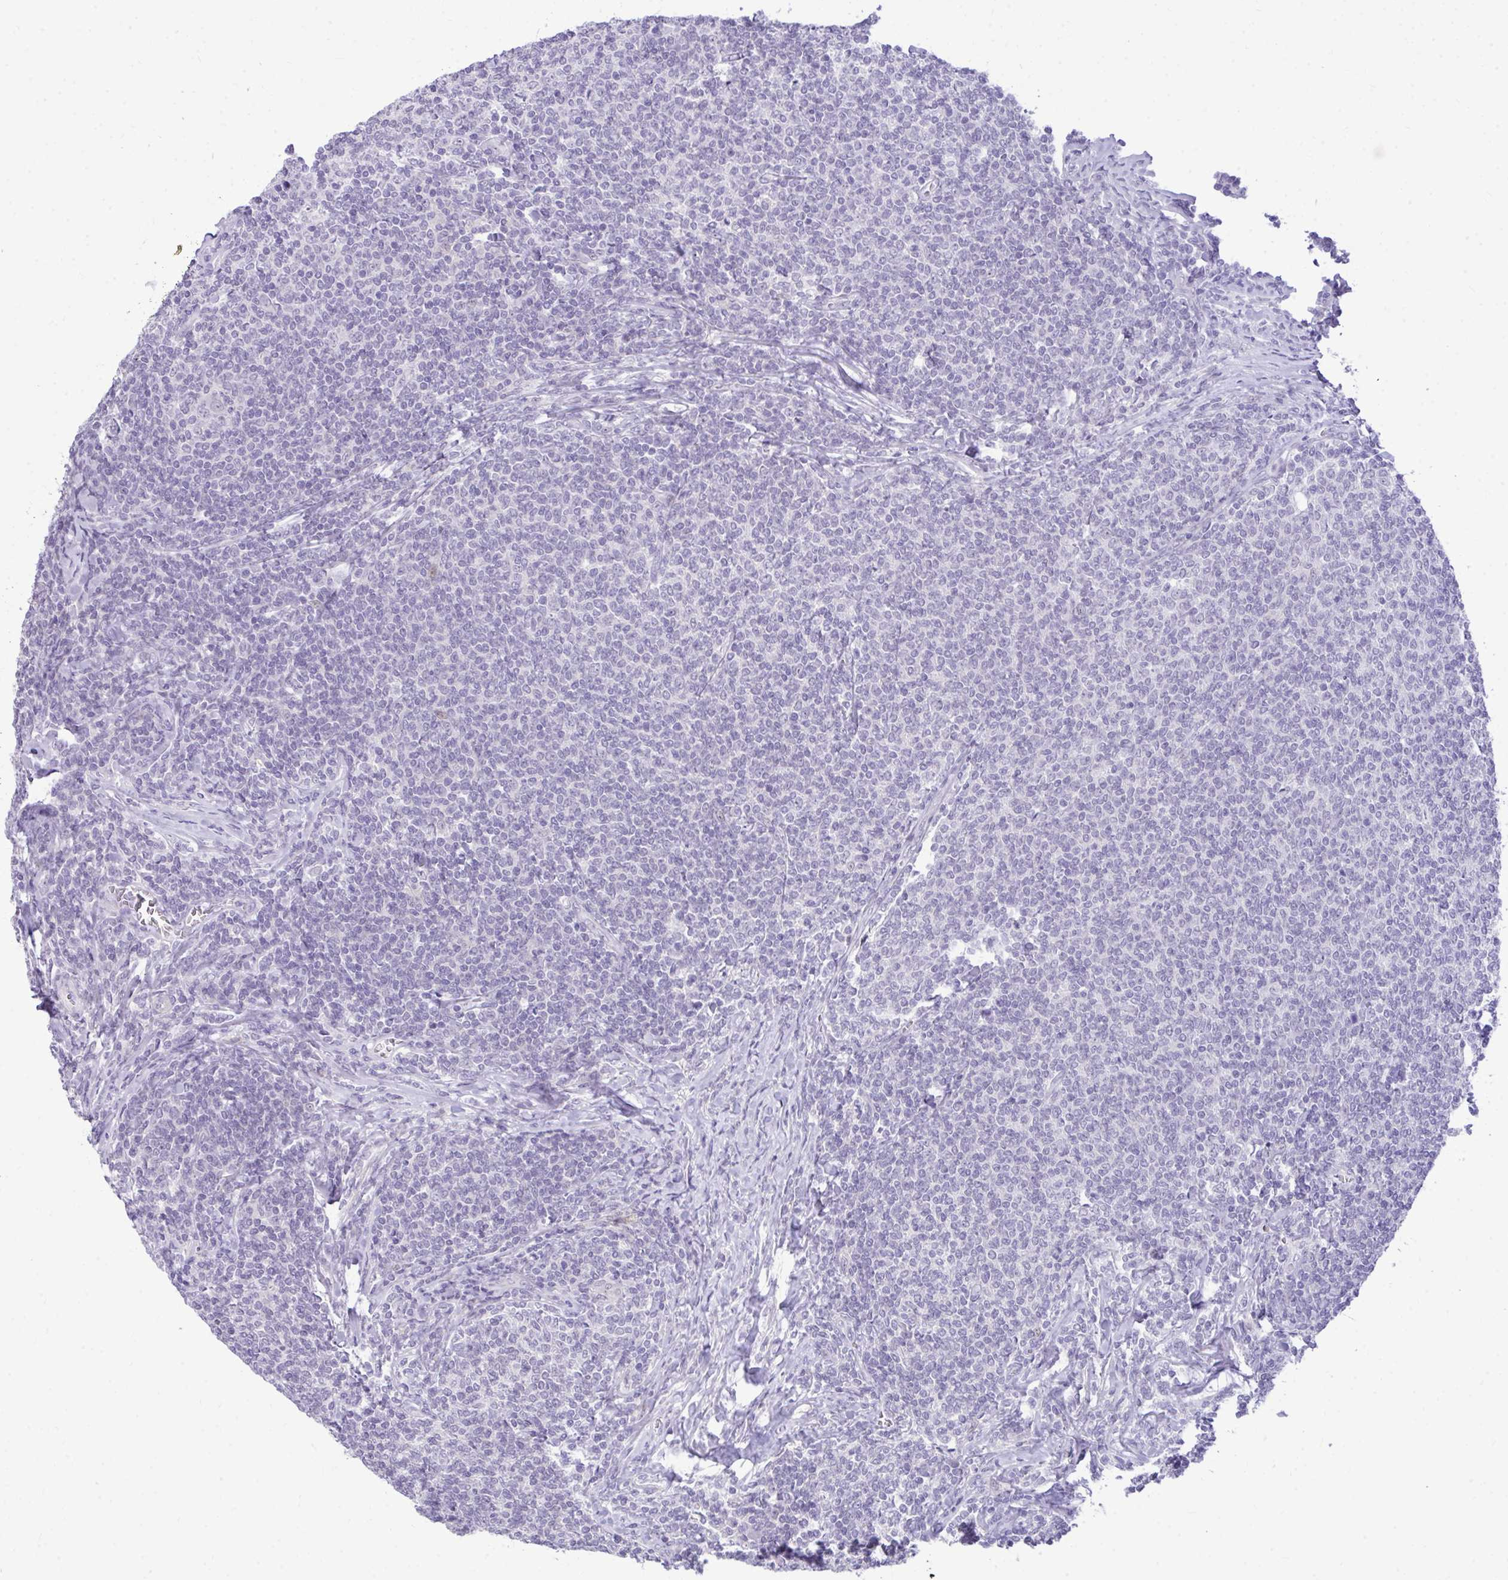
{"staining": {"intensity": "negative", "quantity": "none", "location": "none"}, "tissue": "lymphoma", "cell_type": "Tumor cells", "image_type": "cancer", "snomed": [{"axis": "morphology", "description": "Malignant lymphoma, non-Hodgkin's type, Low grade"}, {"axis": "topography", "description": "Lymph node"}], "caption": "Immunohistochemistry micrograph of lymphoma stained for a protein (brown), which reveals no staining in tumor cells. The staining was performed using DAB to visualize the protein expression in brown, while the nuclei were stained in blue with hematoxylin (Magnification: 20x).", "gene": "EID3", "patient": {"sex": "male", "age": 52}}